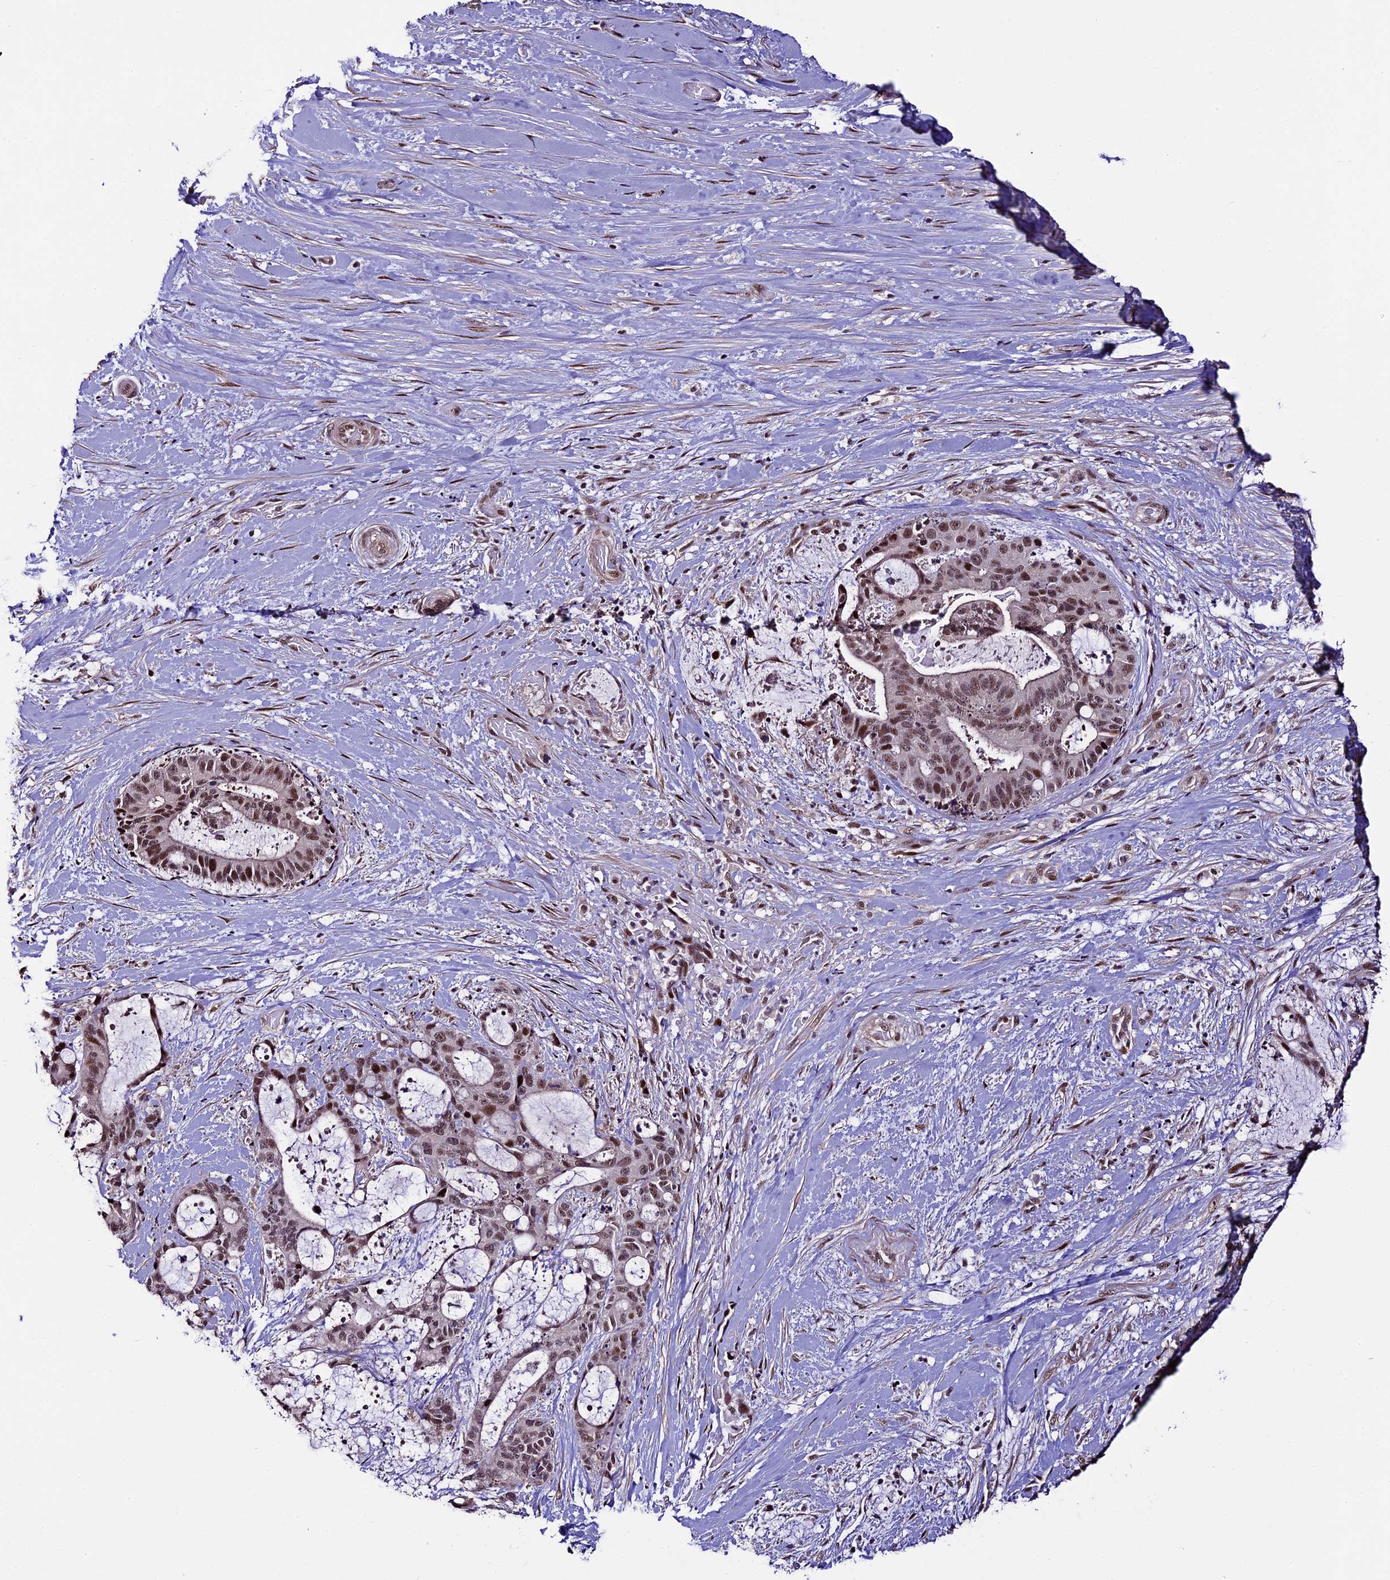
{"staining": {"intensity": "moderate", "quantity": ">75%", "location": "nuclear"}, "tissue": "liver cancer", "cell_type": "Tumor cells", "image_type": "cancer", "snomed": [{"axis": "morphology", "description": "Normal tissue, NOS"}, {"axis": "morphology", "description": "Cholangiocarcinoma"}, {"axis": "topography", "description": "Liver"}, {"axis": "topography", "description": "Peripheral nerve tissue"}], "caption": "Protein positivity by IHC demonstrates moderate nuclear positivity in approximately >75% of tumor cells in cholangiocarcinoma (liver).", "gene": "TCP11L2", "patient": {"sex": "female", "age": 73}}